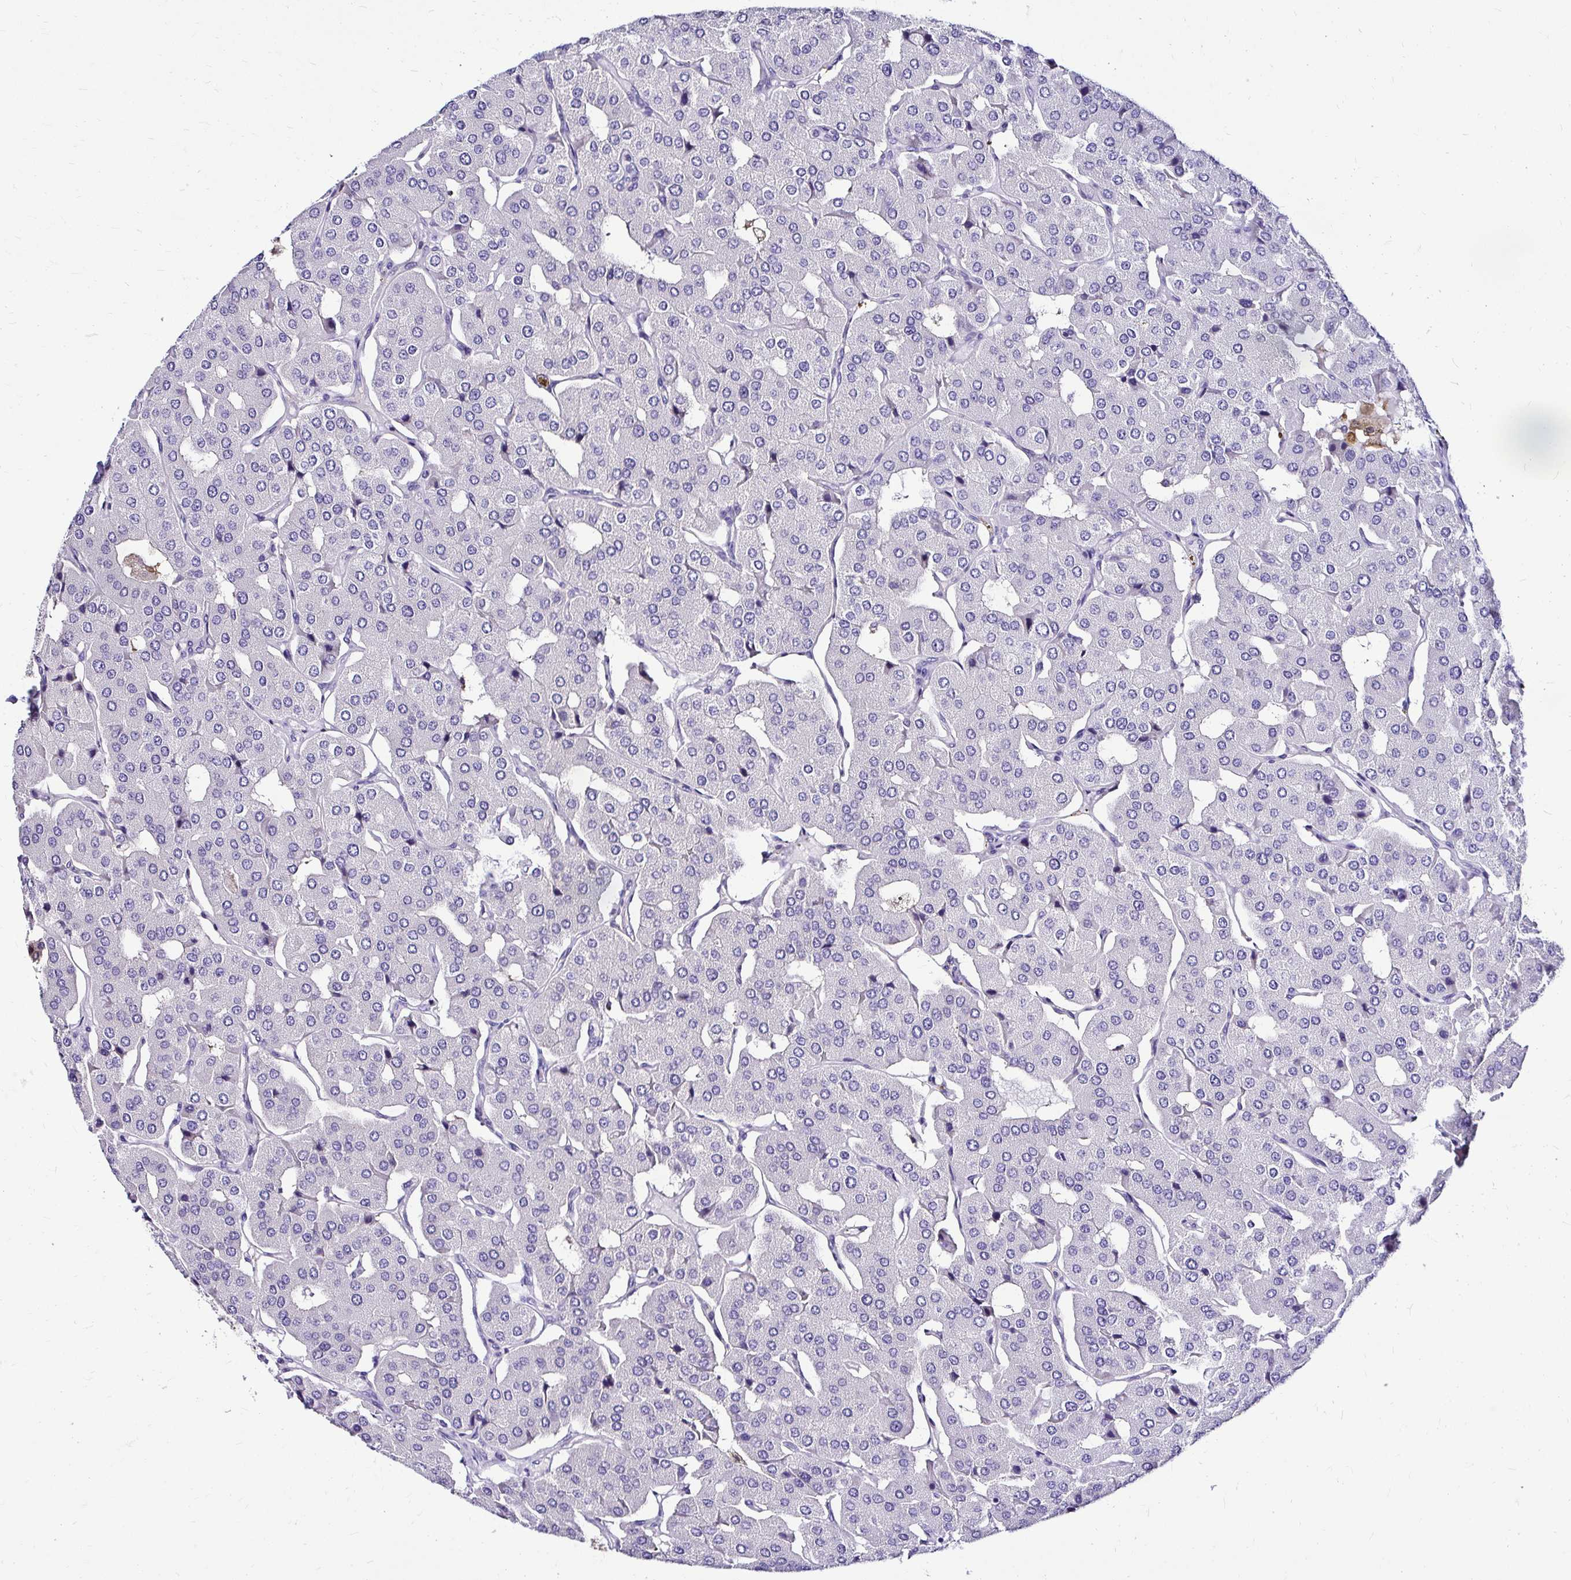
{"staining": {"intensity": "negative", "quantity": "none", "location": "none"}, "tissue": "parathyroid gland", "cell_type": "Glandular cells", "image_type": "normal", "snomed": [{"axis": "morphology", "description": "Normal tissue, NOS"}, {"axis": "morphology", "description": "Adenoma, NOS"}, {"axis": "topography", "description": "Parathyroid gland"}], "caption": "Glandular cells show no significant staining in unremarkable parathyroid gland.", "gene": "IDH1", "patient": {"sex": "female", "age": 86}}